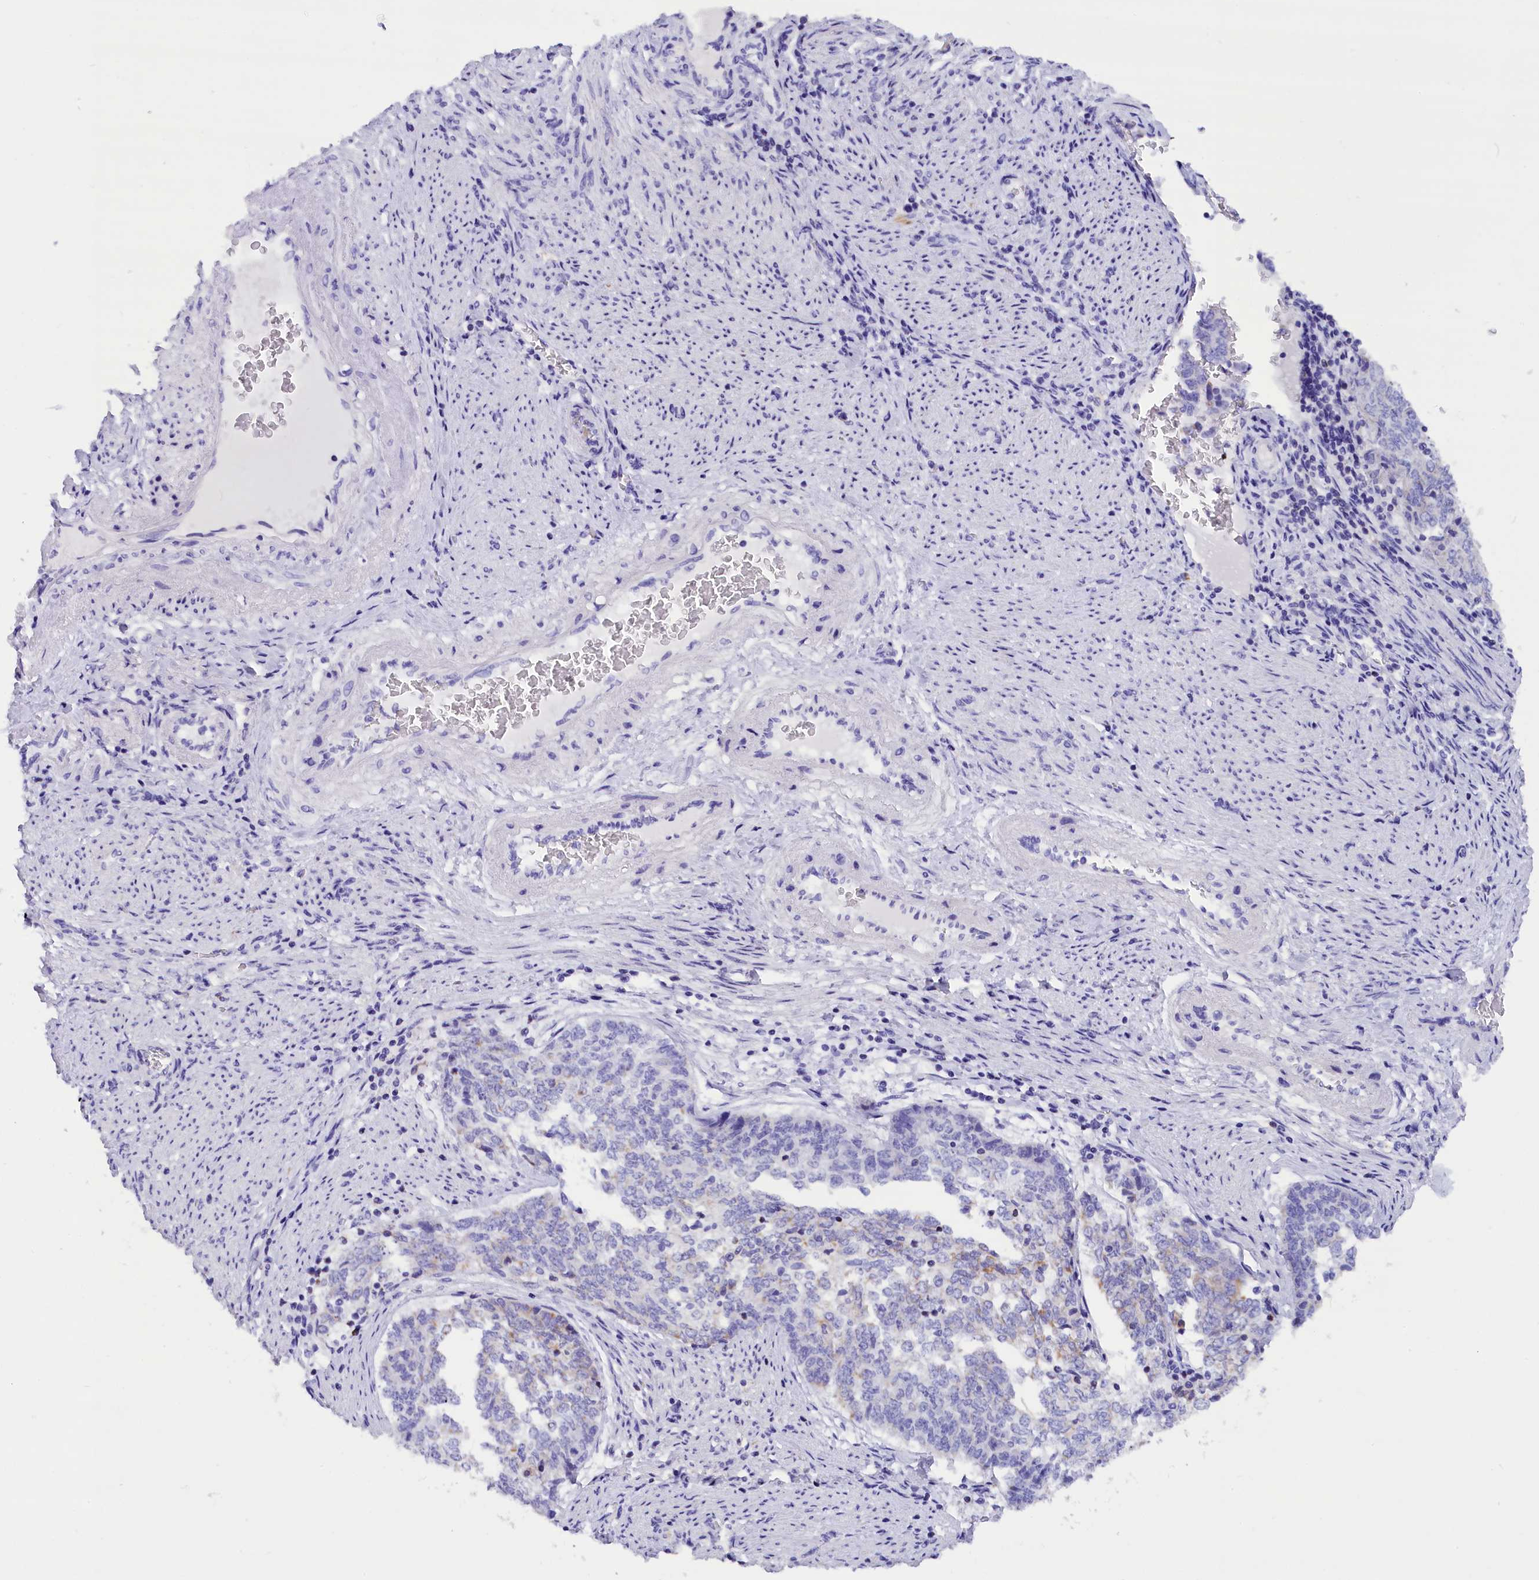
{"staining": {"intensity": "negative", "quantity": "none", "location": "none"}, "tissue": "endometrial cancer", "cell_type": "Tumor cells", "image_type": "cancer", "snomed": [{"axis": "morphology", "description": "Adenocarcinoma, NOS"}, {"axis": "topography", "description": "Endometrium"}], "caption": "Immunohistochemistry of human endometrial cancer displays no positivity in tumor cells.", "gene": "ABAT", "patient": {"sex": "female", "age": 80}}